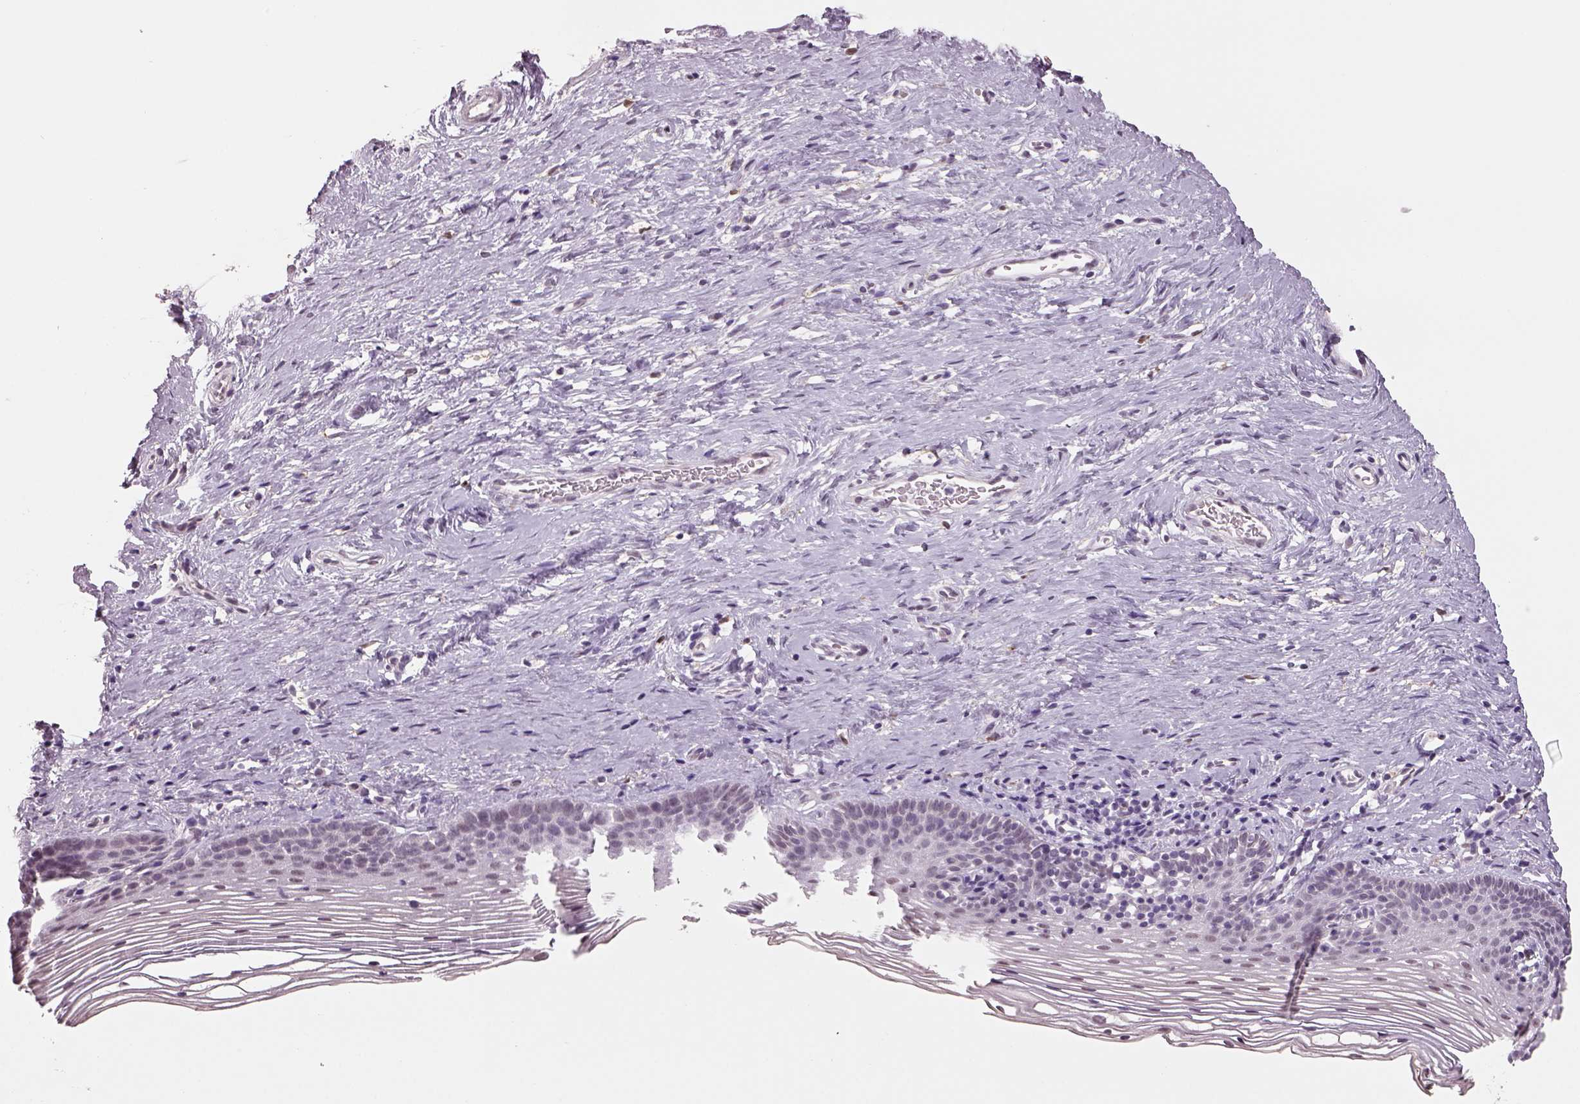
{"staining": {"intensity": "negative", "quantity": "none", "location": "none"}, "tissue": "cervix", "cell_type": "Glandular cells", "image_type": "normal", "snomed": [{"axis": "morphology", "description": "Normal tissue, NOS"}, {"axis": "topography", "description": "Cervix"}], "caption": "High magnification brightfield microscopy of unremarkable cervix stained with DAB (3,3'-diaminobenzidine) (brown) and counterstained with hematoxylin (blue): glandular cells show no significant staining. (DAB (3,3'-diaminobenzidine) immunohistochemistry (IHC) visualized using brightfield microscopy, high magnification).", "gene": "NAT8B", "patient": {"sex": "female", "age": 39}}